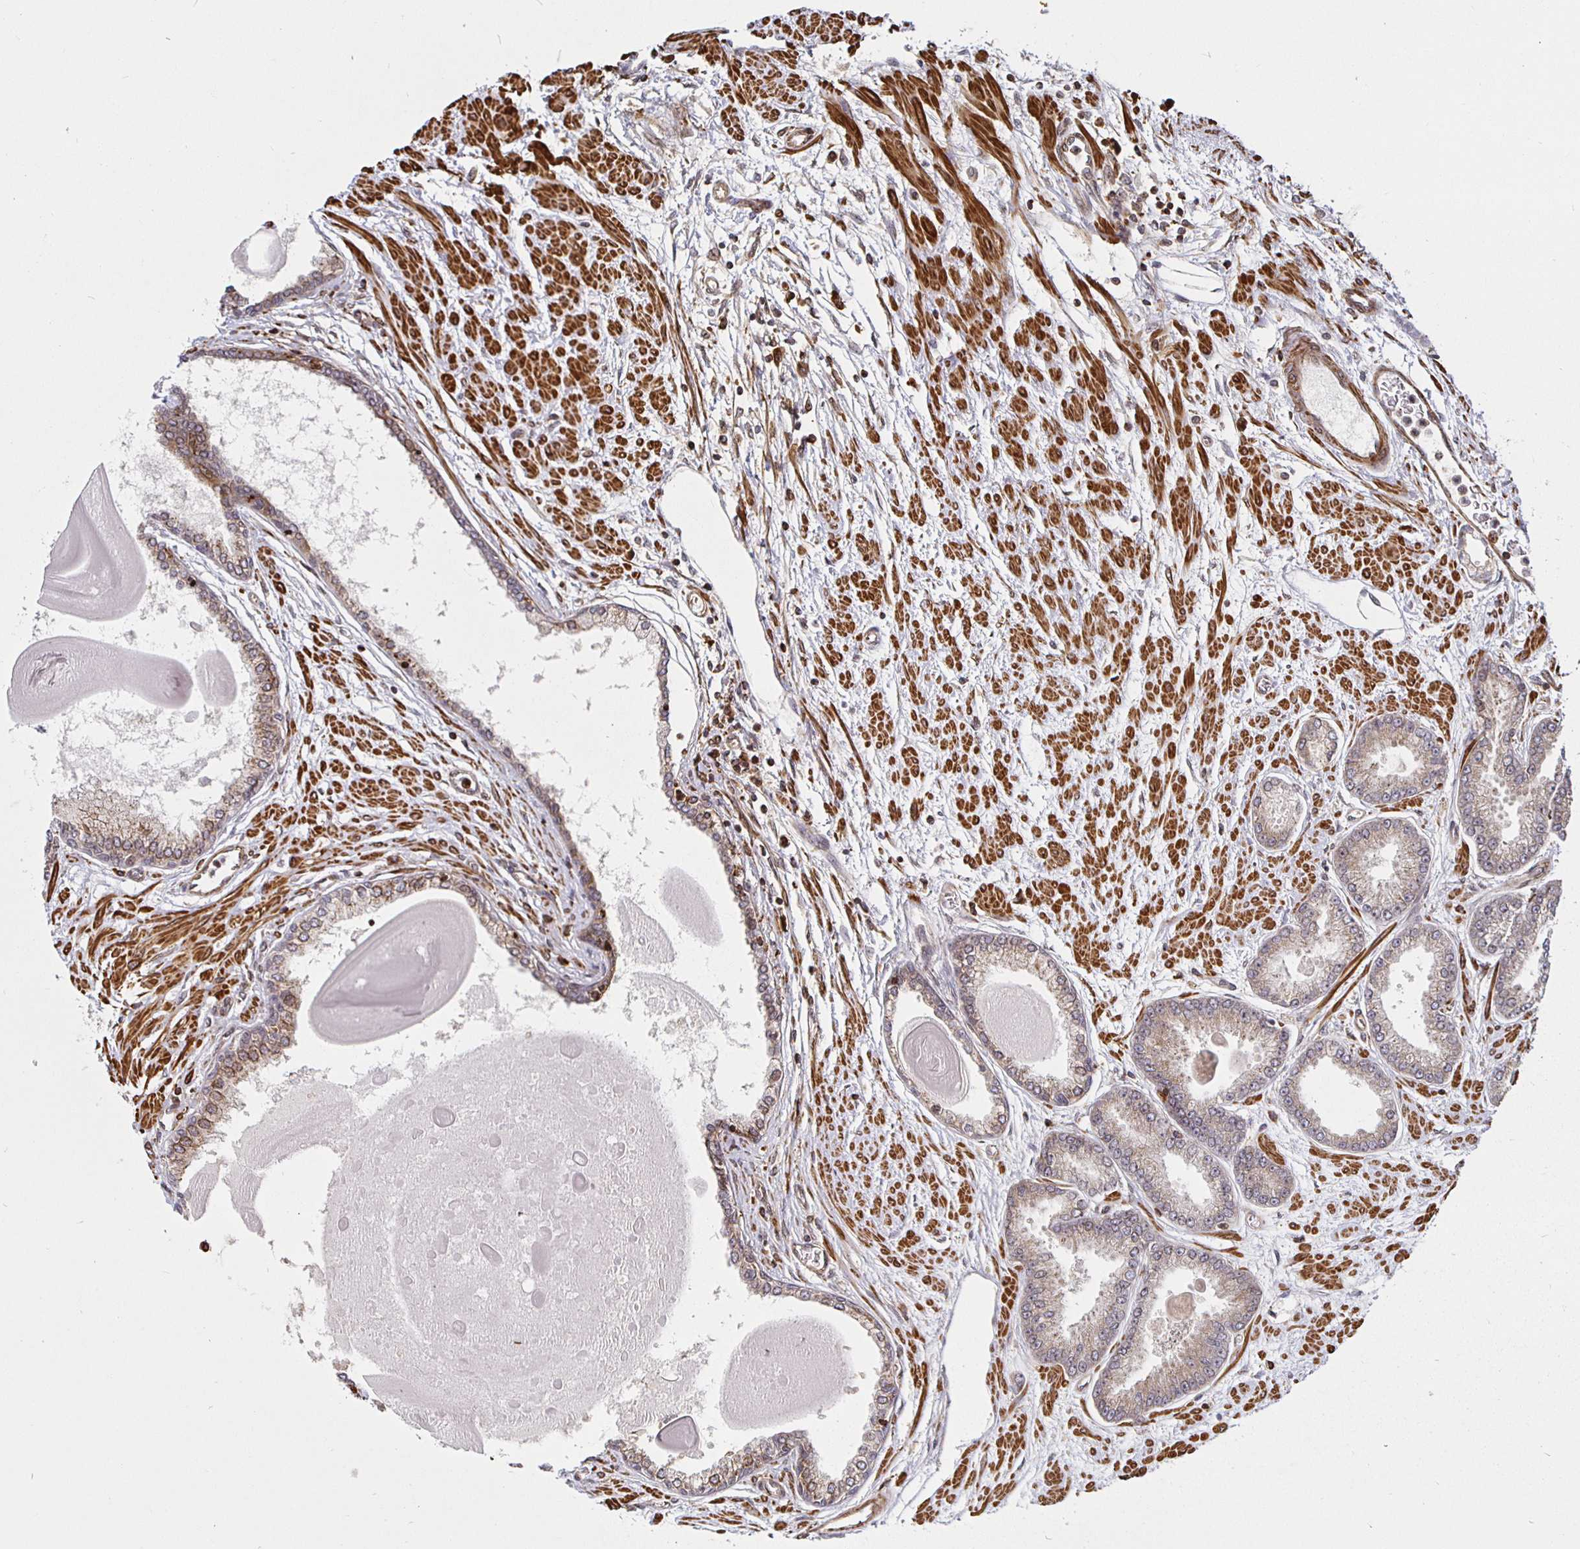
{"staining": {"intensity": "weak", "quantity": "25%-75%", "location": "cytoplasmic/membranous"}, "tissue": "prostate cancer", "cell_type": "Tumor cells", "image_type": "cancer", "snomed": [{"axis": "morphology", "description": "Adenocarcinoma, Low grade"}, {"axis": "topography", "description": "Prostate"}], "caption": "Protein expression analysis of human prostate adenocarcinoma (low-grade) reveals weak cytoplasmic/membranous expression in approximately 25%-75% of tumor cells. Immunohistochemistry stains the protein in brown and the nuclei are stained blue.", "gene": "STRAP", "patient": {"sex": "male", "age": 67}}